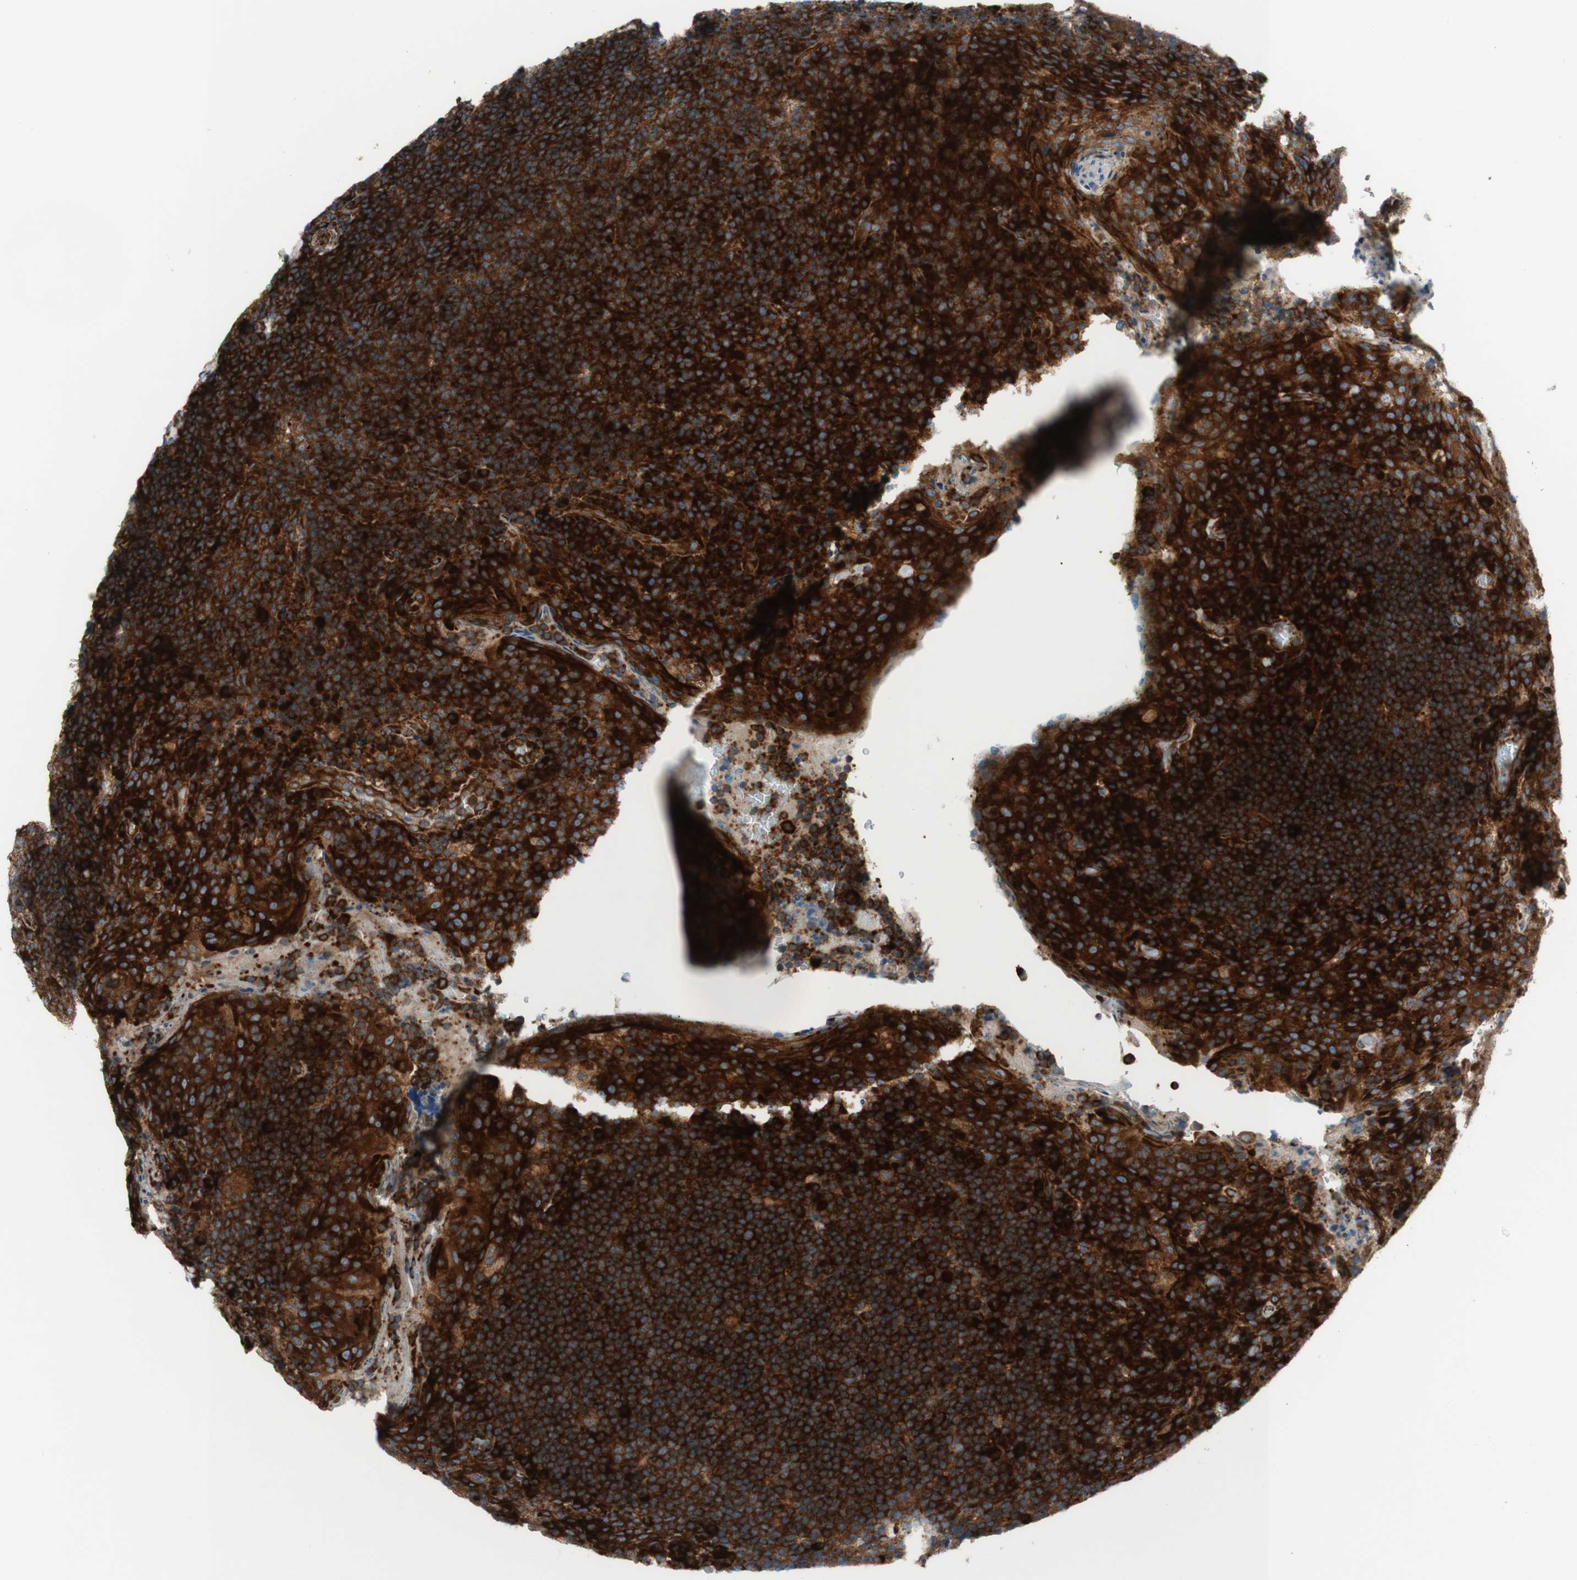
{"staining": {"intensity": "strong", "quantity": ">75%", "location": "cytoplasmic/membranous"}, "tissue": "tonsil", "cell_type": "Germinal center cells", "image_type": "normal", "snomed": [{"axis": "morphology", "description": "Normal tissue, NOS"}, {"axis": "topography", "description": "Tonsil"}], "caption": "Tonsil stained with a brown dye exhibits strong cytoplasmic/membranous positive positivity in about >75% of germinal center cells.", "gene": "CCN4", "patient": {"sex": "male", "age": 17}}